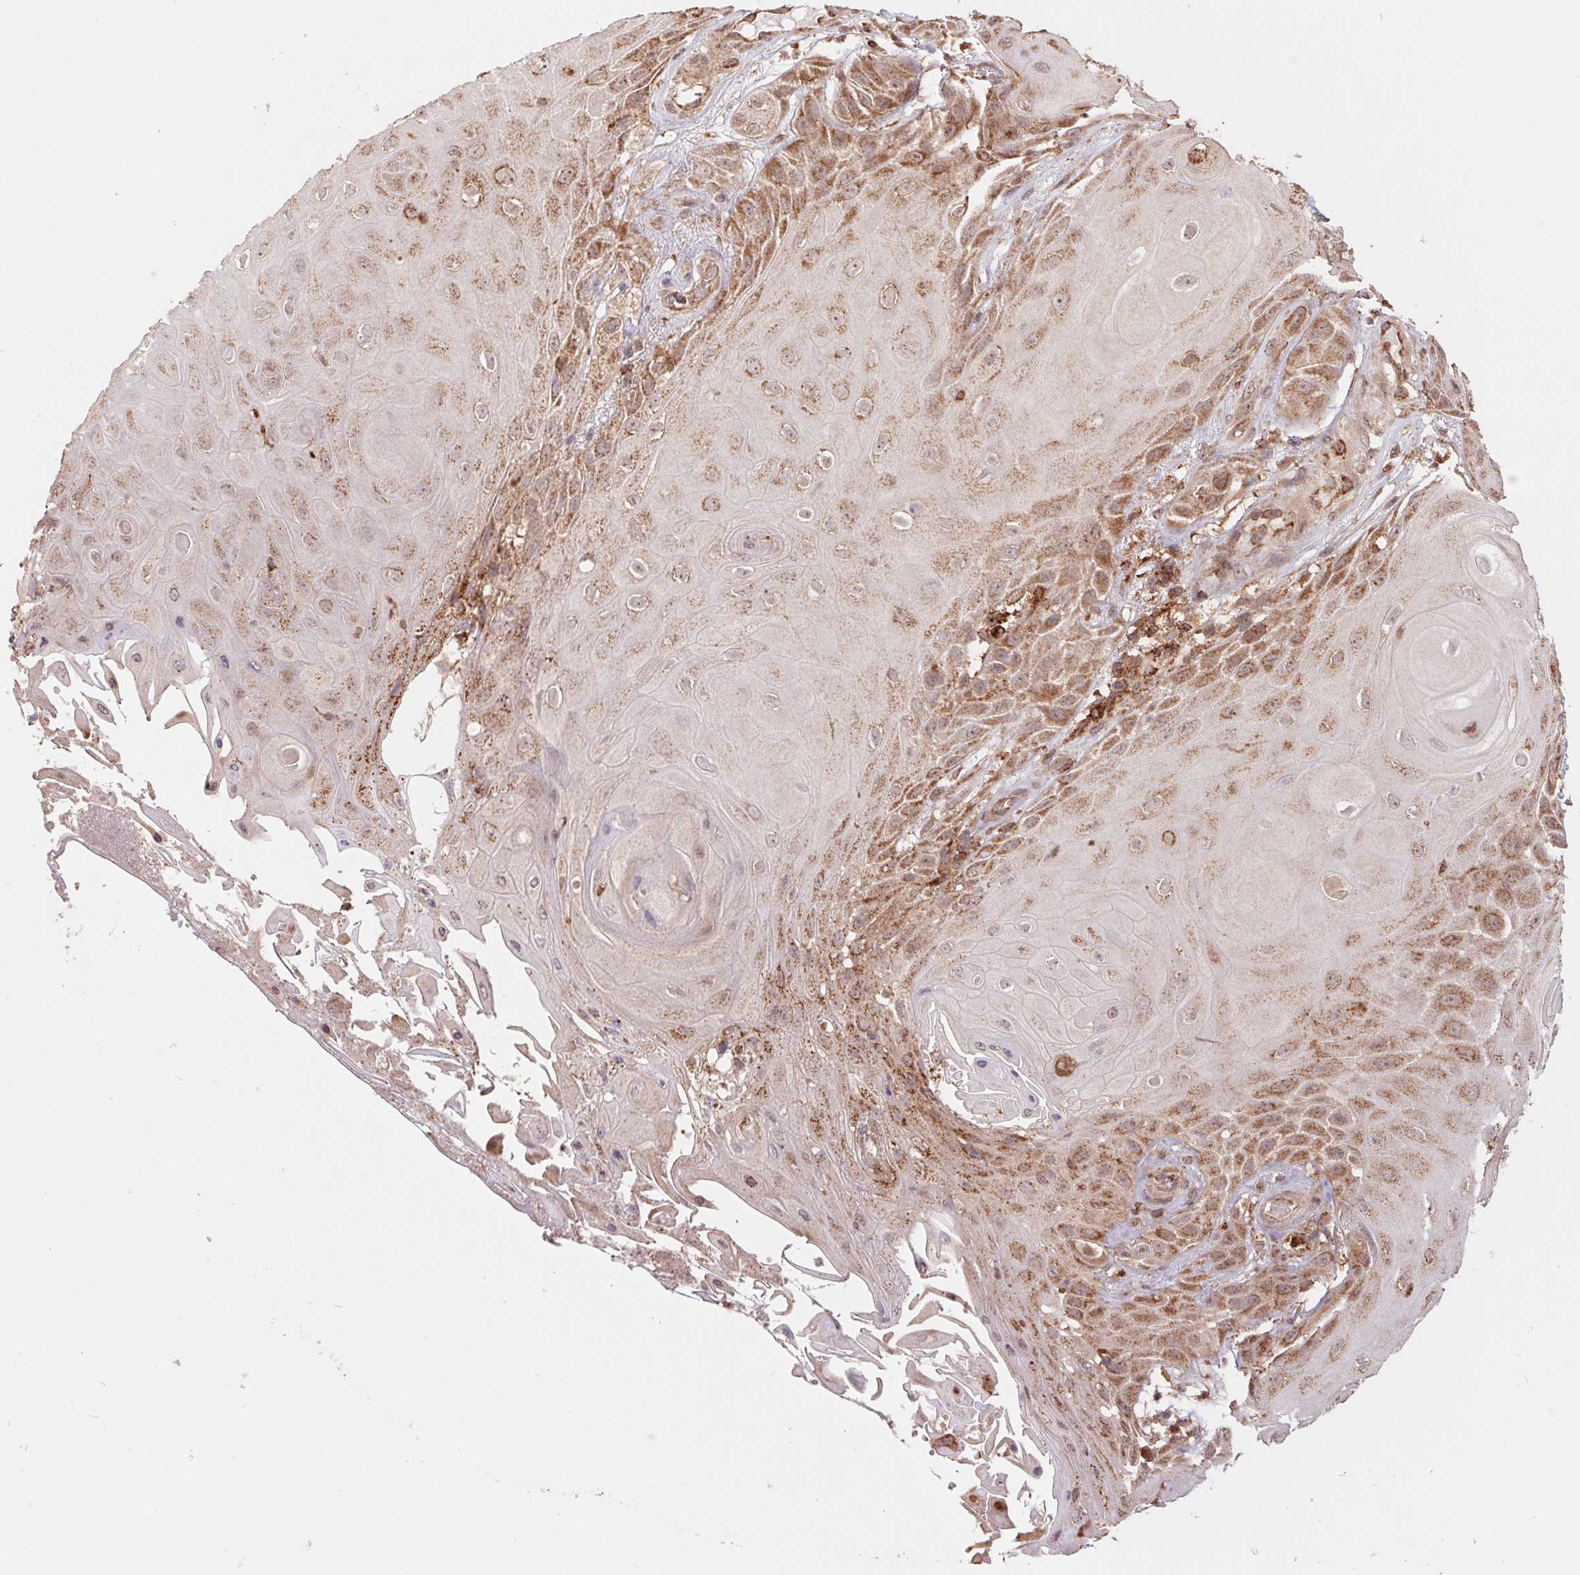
{"staining": {"intensity": "moderate", "quantity": "25%-75%", "location": "cytoplasmic/membranous"}, "tissue": "skin cancer", "cell_type": "Tumor cells", "image_type": "cancer", "snomed": [{"axis": "morphology", "description": "Squamous cell carcinoma, NOS"}, {"axis": "topography", "description": "Skin"}], "caption": "Skin cancer stained with a brown dye exhibits moderate cytoplasmic/membranous positive expression in about 25%-75% of tumor cells.", "gene": "URM1", "patient": {"sex": "male", "age": 62}}